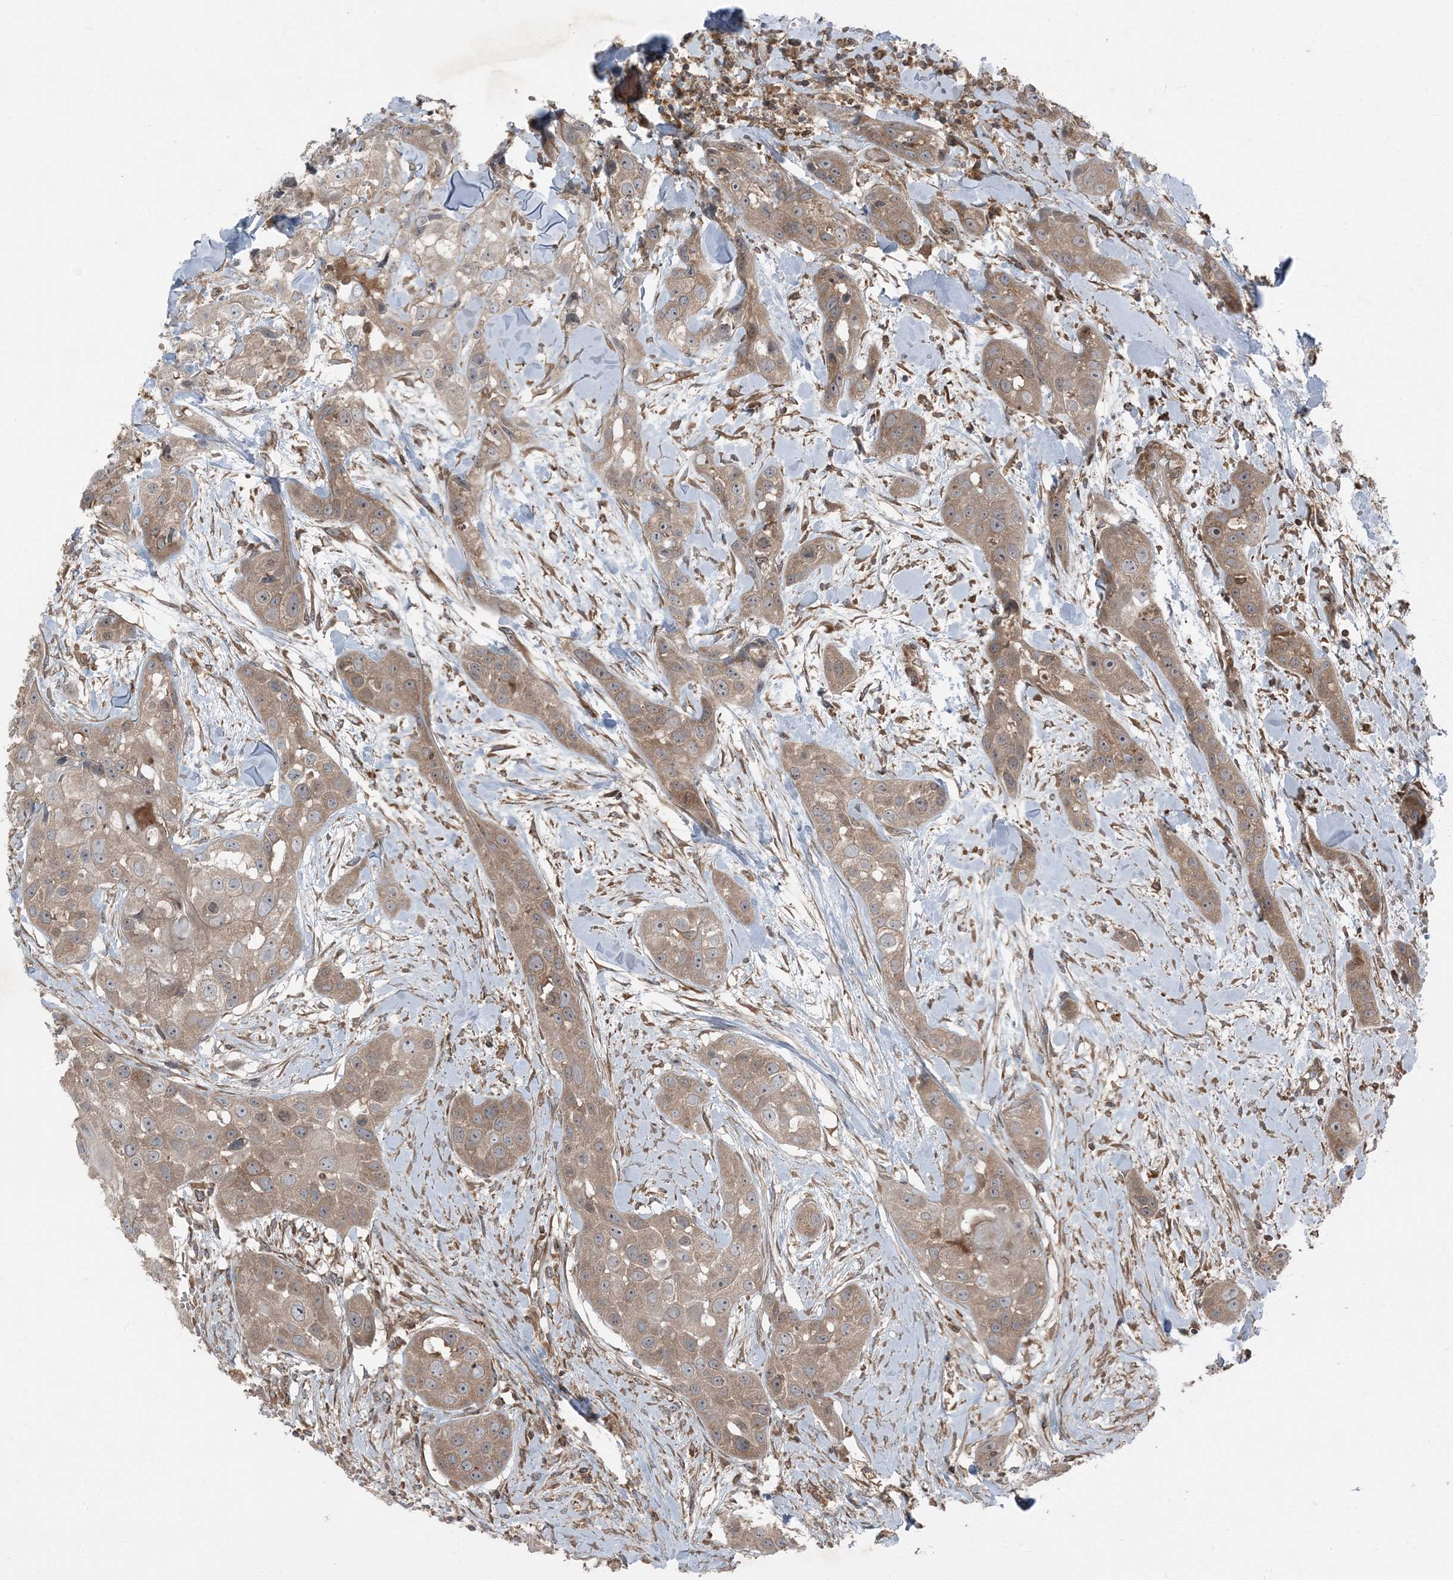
{"staining": {"intensity": "moderate", "quantity": ">75%", "location": "cytoplasmic/membranous"}, "tissue": "head and neck cancer", "cell_type": "Tumor cells", "image_type": "cancer", "snomed": [{"axis": "morphology", "description": "Normal tissue, NOS"}, {"axis": "morphology", "description": "Squamous cell carcinoma, NOS"}, {"axis": "topography", "description": "Skeletal muscle"}, {"axis": "topography", "description": "Head-Neck"}], "caption": "Immunohistochemical staining of human head and neck squamous cell carcinoma demonstrates medium levels of moderate cytoplasmic/membranous positivity in about >75% of tumor cells.", "gene": "RAB3GAP1", "patient": {"sex": "male", "age": 51}}